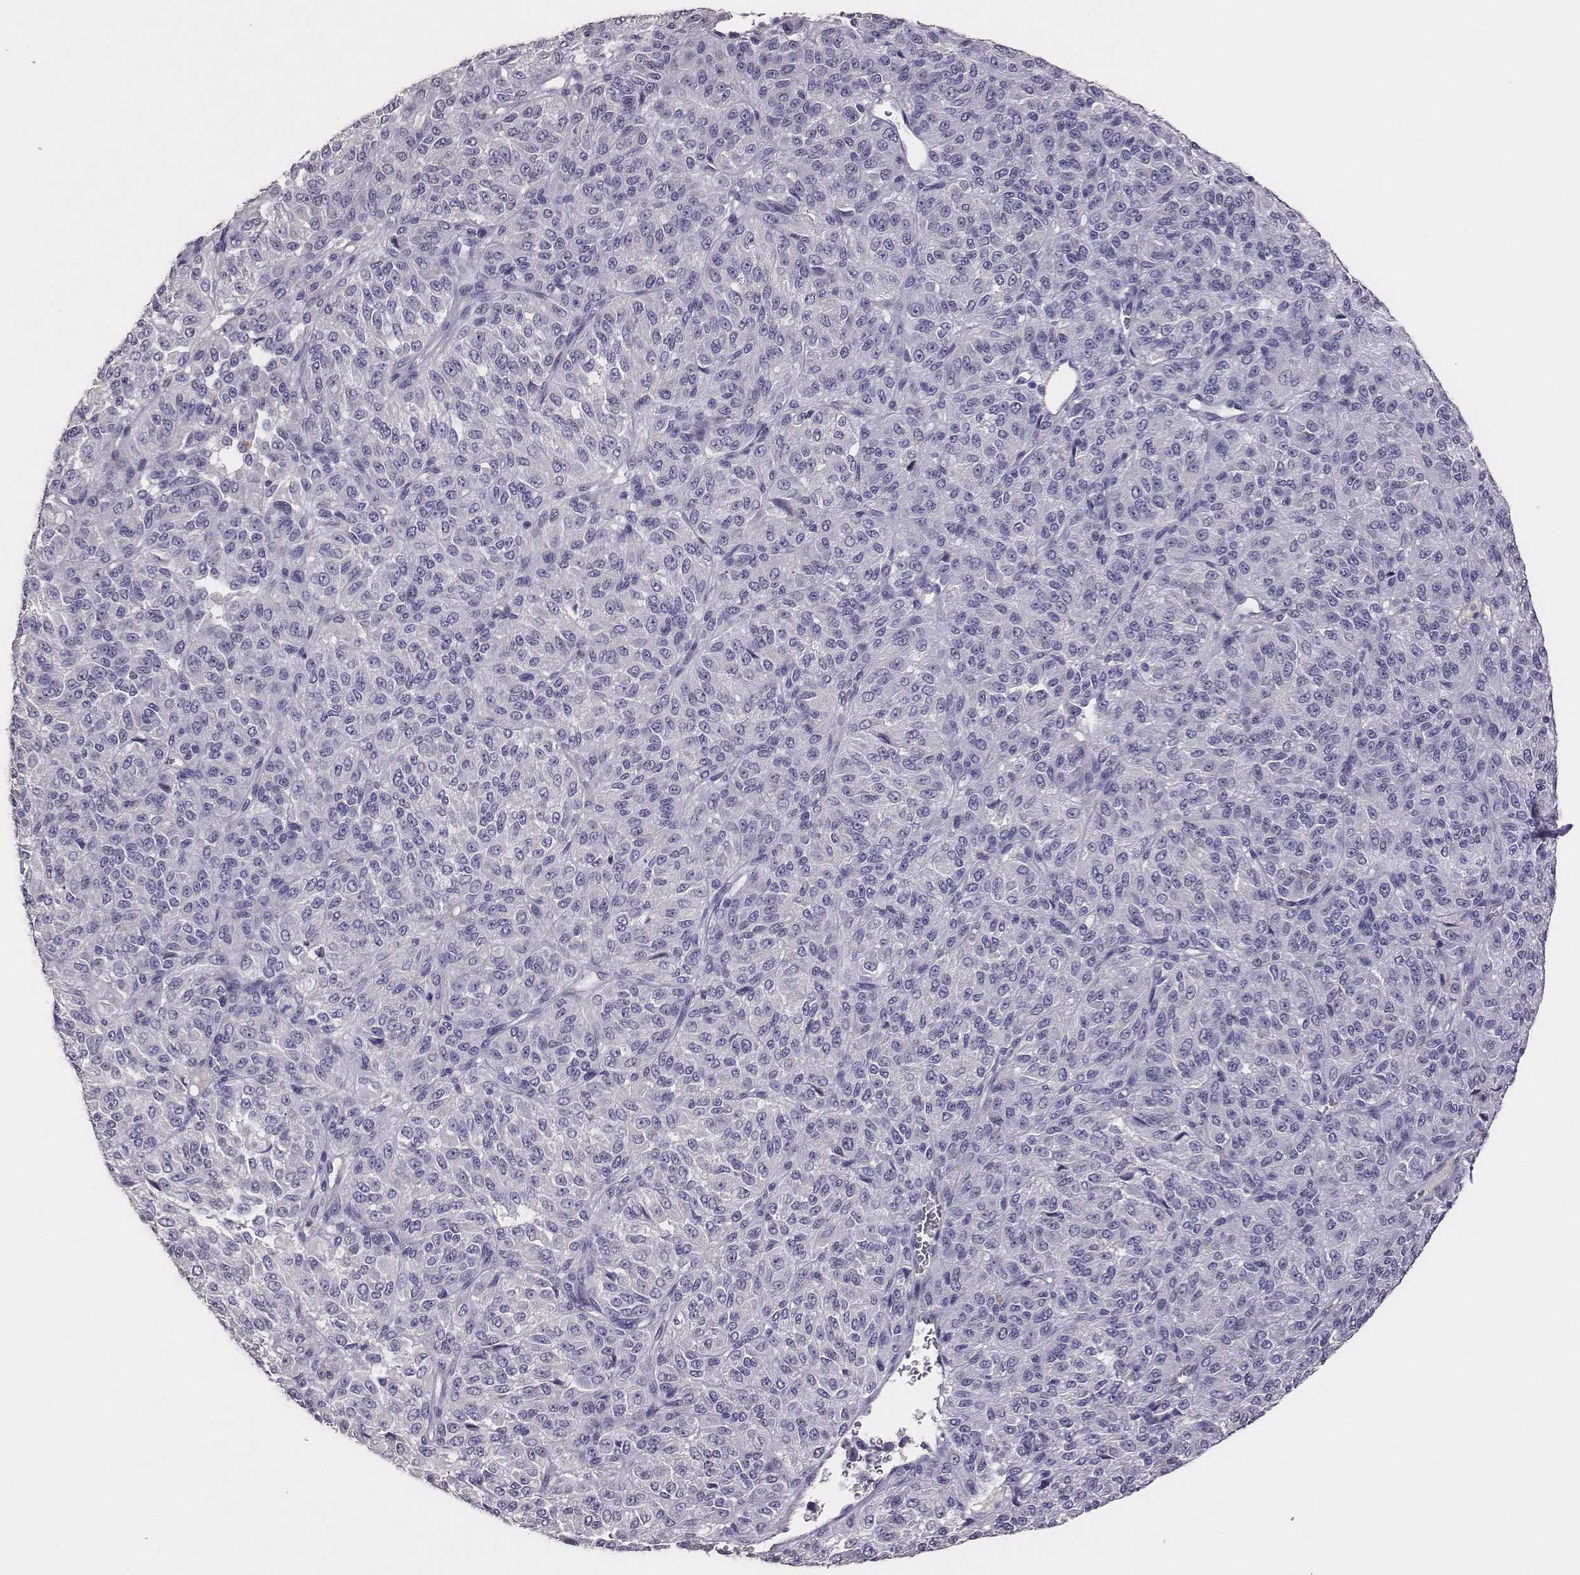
{"staining": {"intensity": "negative", "quantity": "none", "location": "none"}, "tissue": "melanoma", "cell_type": "Tumor cells", "image_type": "cancer", "snomed": [{"axis": "morphology", "description": "Malignant melanoma, Metastatic site"}, {"axis": "topography", "description": "Brain"}], "caption": "Tumor cells are negative for brown protein staining in malignant melanoma (metastatic site). (DAB (3,3'-diaminobenzidine) IHC, high magnification).", "gene": "EN1", "patient": {"sex": "female", "age": 56}}